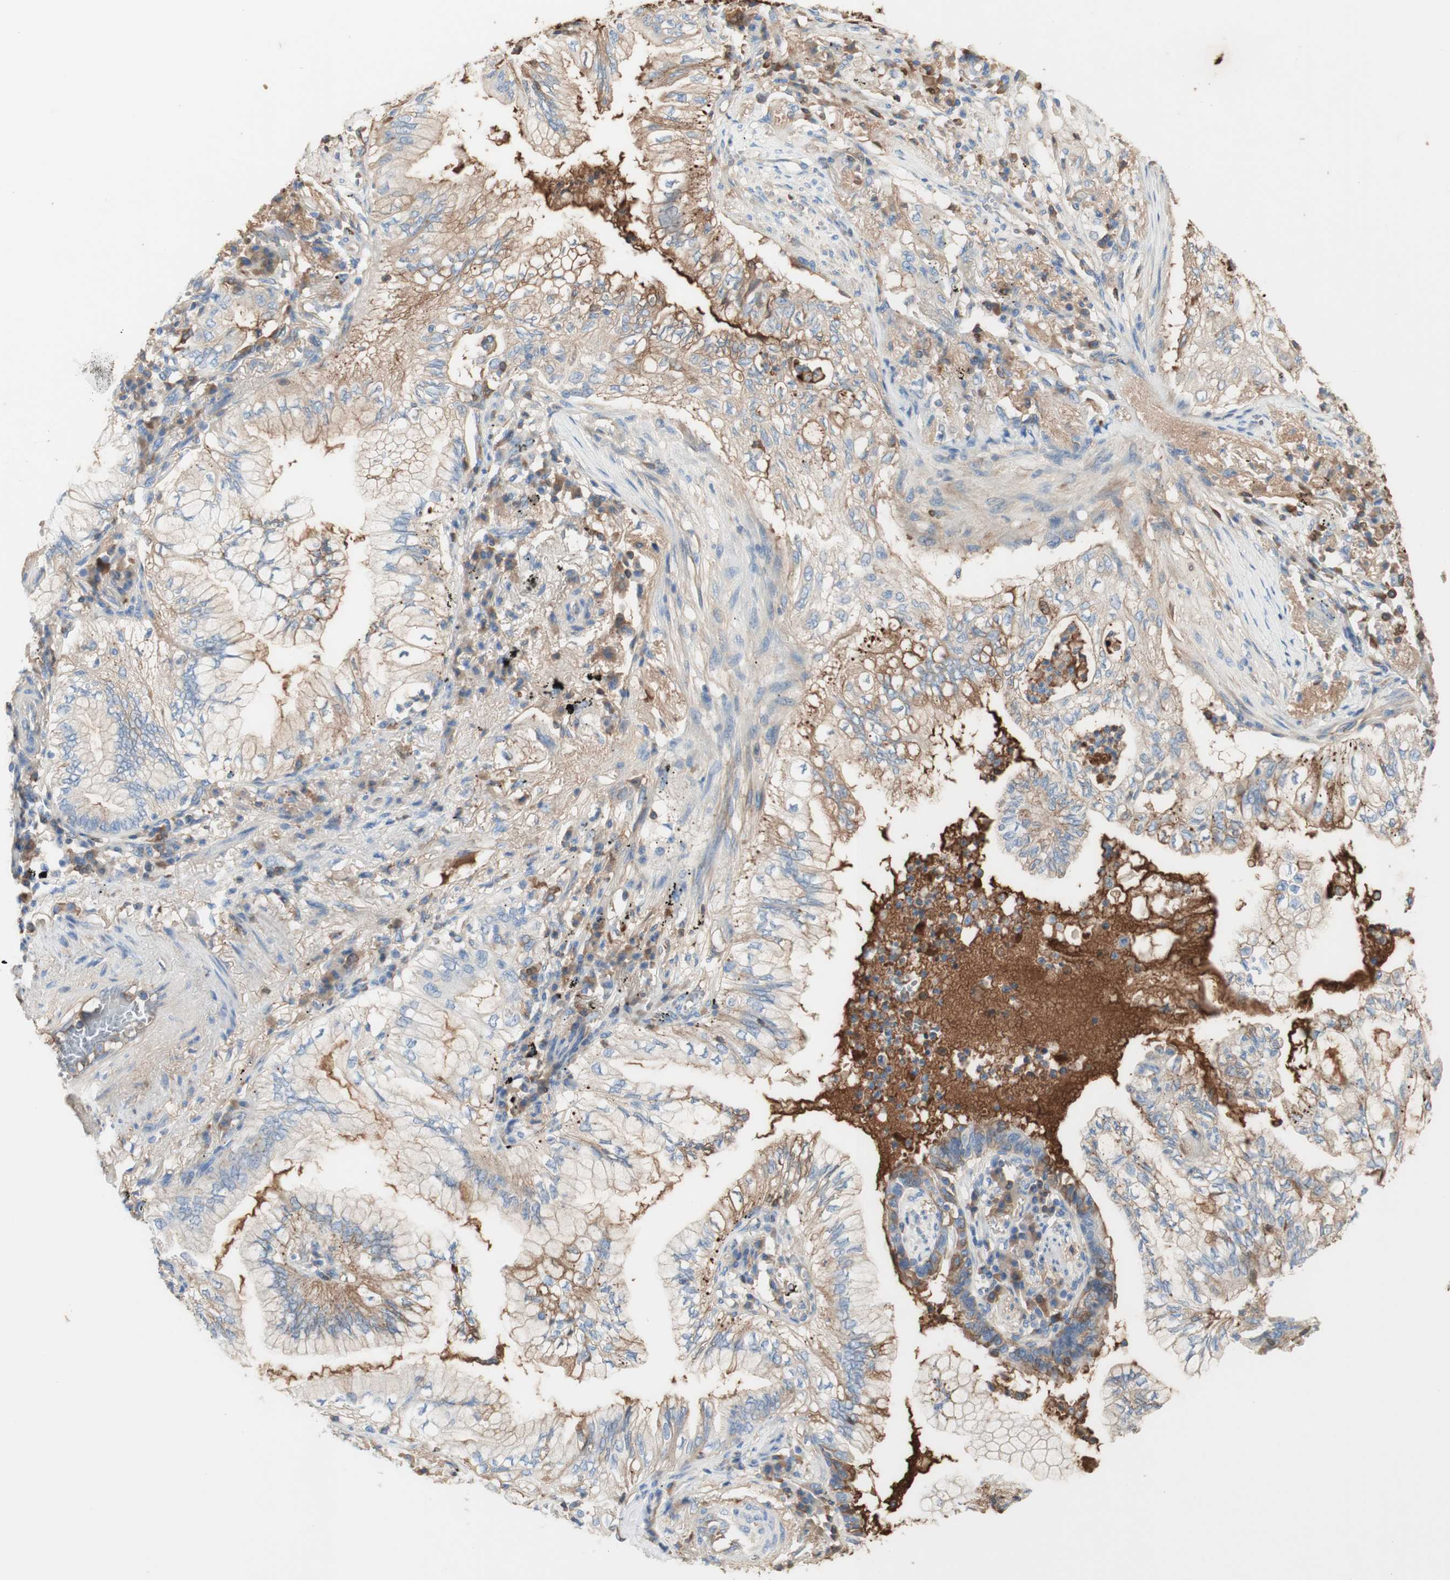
{"staining": {"intensity": "weak", "quantity": ">75%", "location": "cytoplasmic/membranous"}, "tissue": "lung cancer", "cell_type": "Tumor cells", "image_type": "cancer", "snomed": [{"axis": "morphology", "description": "Normal tissue, NOS"}, {"axis": "morphology", "description": "Adenocarcinoma, NOS"}, {"axis": "topography", "description": "Bronchus"}, {"axis": "topography", "description": "Lung"}], "caption": "The immunohistochemical stain shows weak cytoplasmic/membranous positivity in tumor cells of lung cancer (adenocarcinoma) tissue.", "gene": "KNG1", "patient": {"sex": "female", "age": 70}}